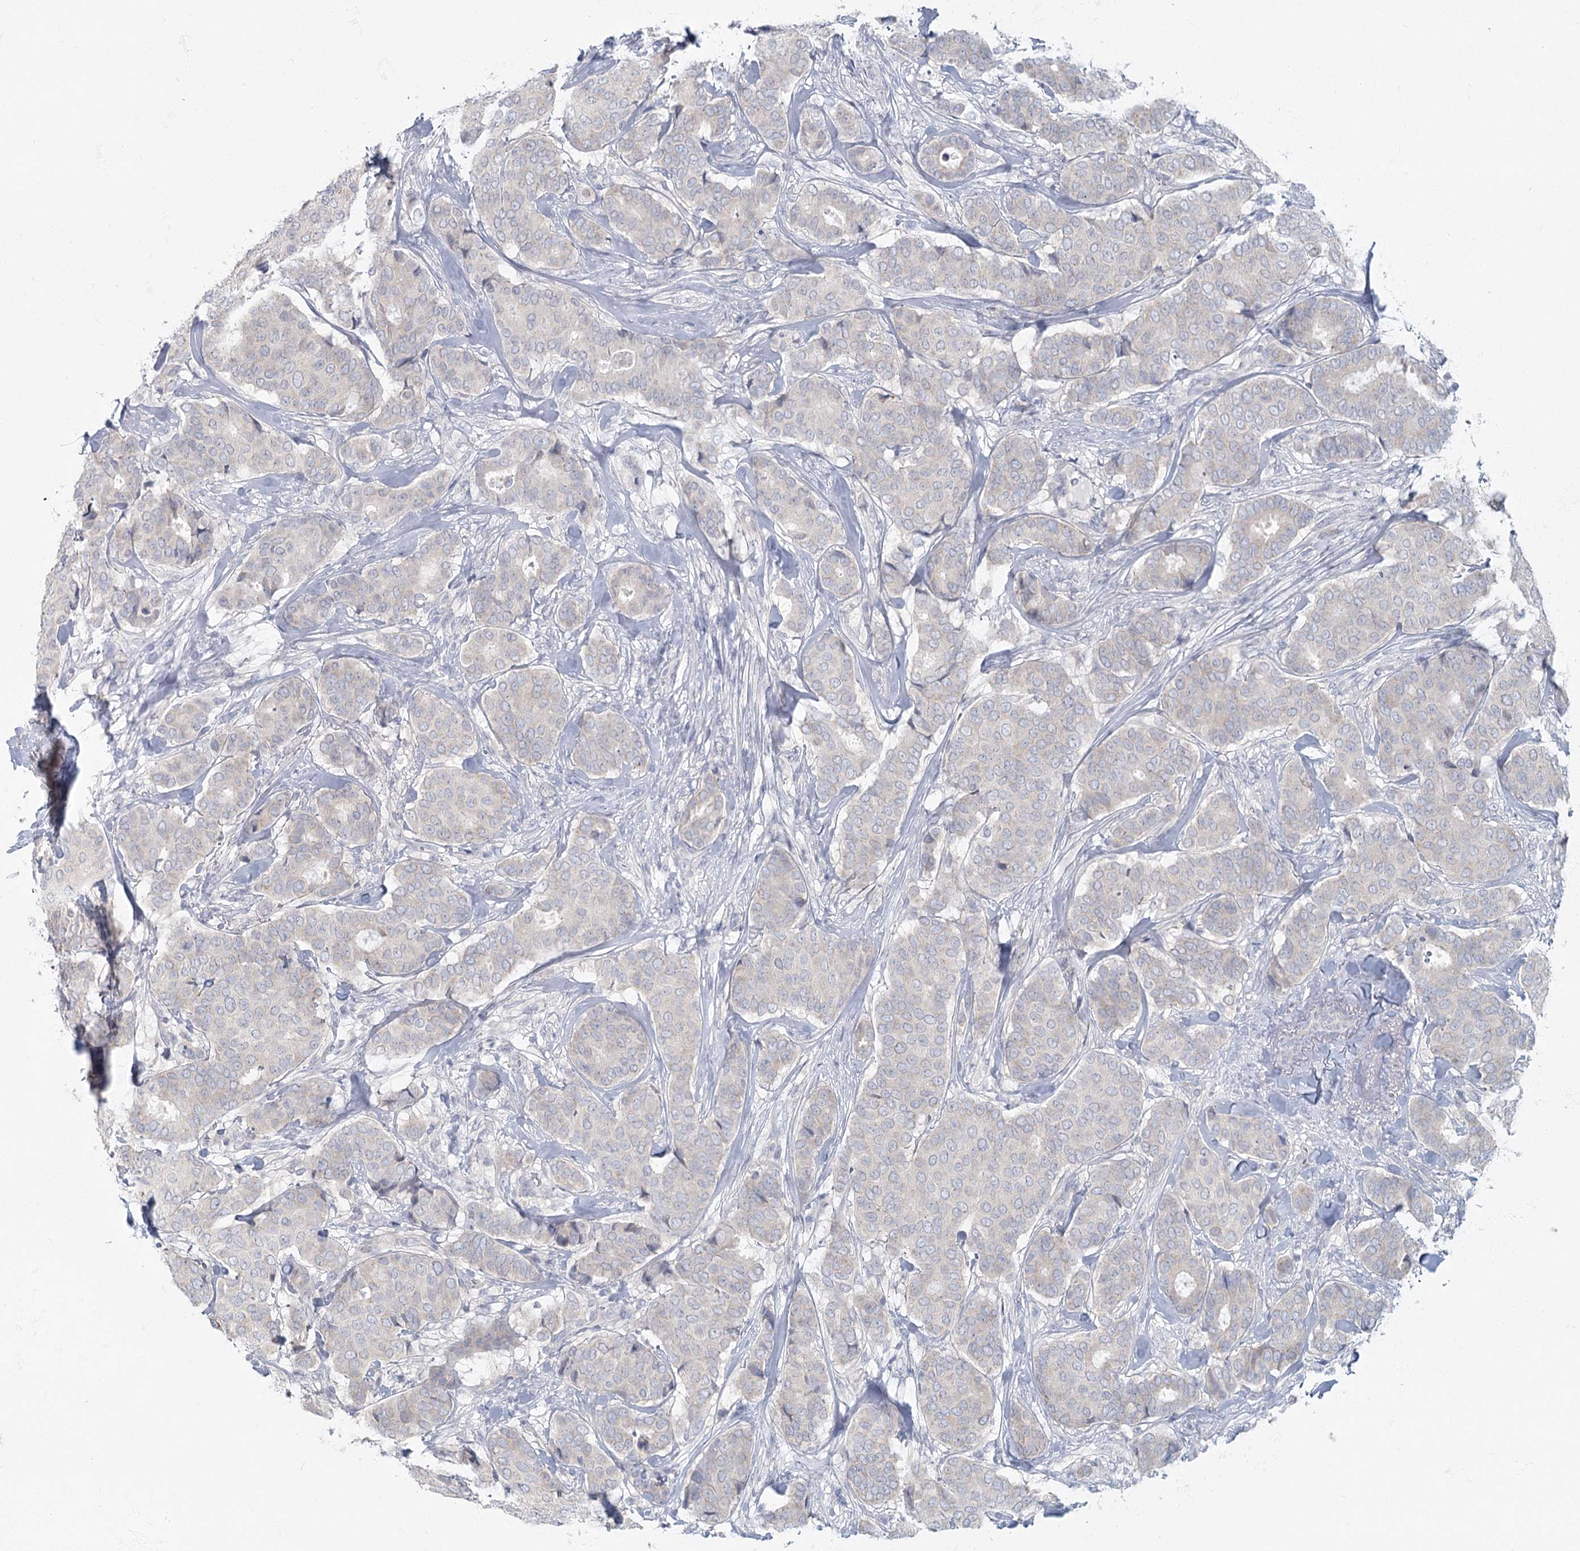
{"staining": {"intensity": "negative", "quantity": "none", "location": "none"}, "tissue": "breast cancer", "cell_type": "Tumor cells", "image_type": "cancer", "snomed": [{"axis": "morphology", "description": "Duct carcinoma"}, {"axis": "topography", "description": "Breast"}], "caption": "An immunohistochemistry (IHC) image of breast cancer is shown. There is no staining in tumor cells of breast cancer.", "gene": "FAM110C", "patient": {"sex": "female", "age": 75}}